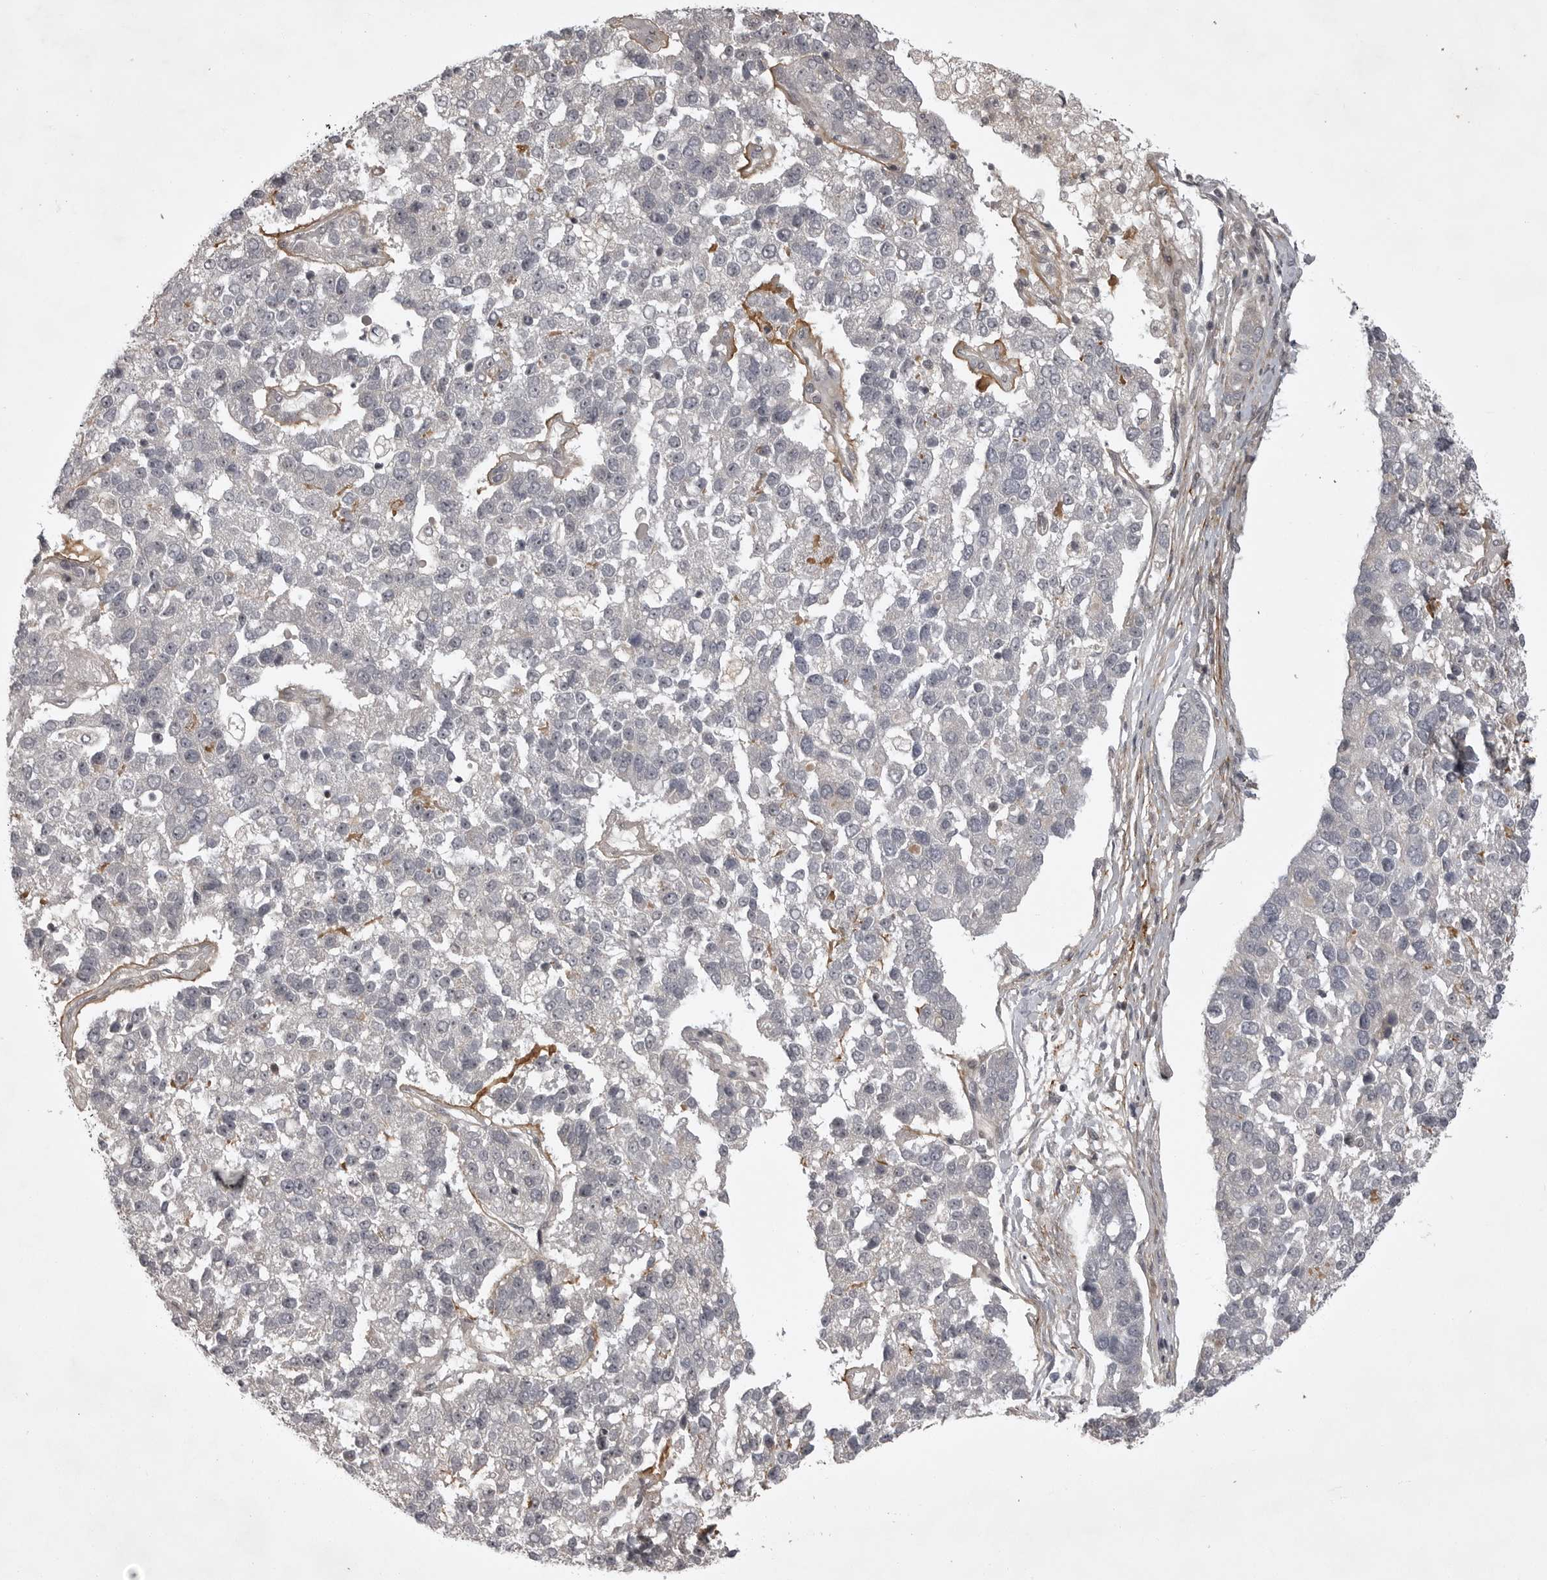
{"staining": {"intensity": "negative", "quantity": "none", "location": "none"}, "tissue": "pancreatic cancer", "cell_type": "Tumor cells", "image_type": "cancer", "snomed": [{"axis": "morphology", "description": "Adenocarcinoma, NOS"}, {"axis": "topography", "description": "Pancreas"}], "caption": "Protein analysis of pancreatic adenocarcinoma exhibits no significant positivity in tumor cells. (DAB immunohistochemistry (IHC) with hematoxylin counter stain).", "gene": "SNX16", "patient": {"sex": "female", "age": 61}}